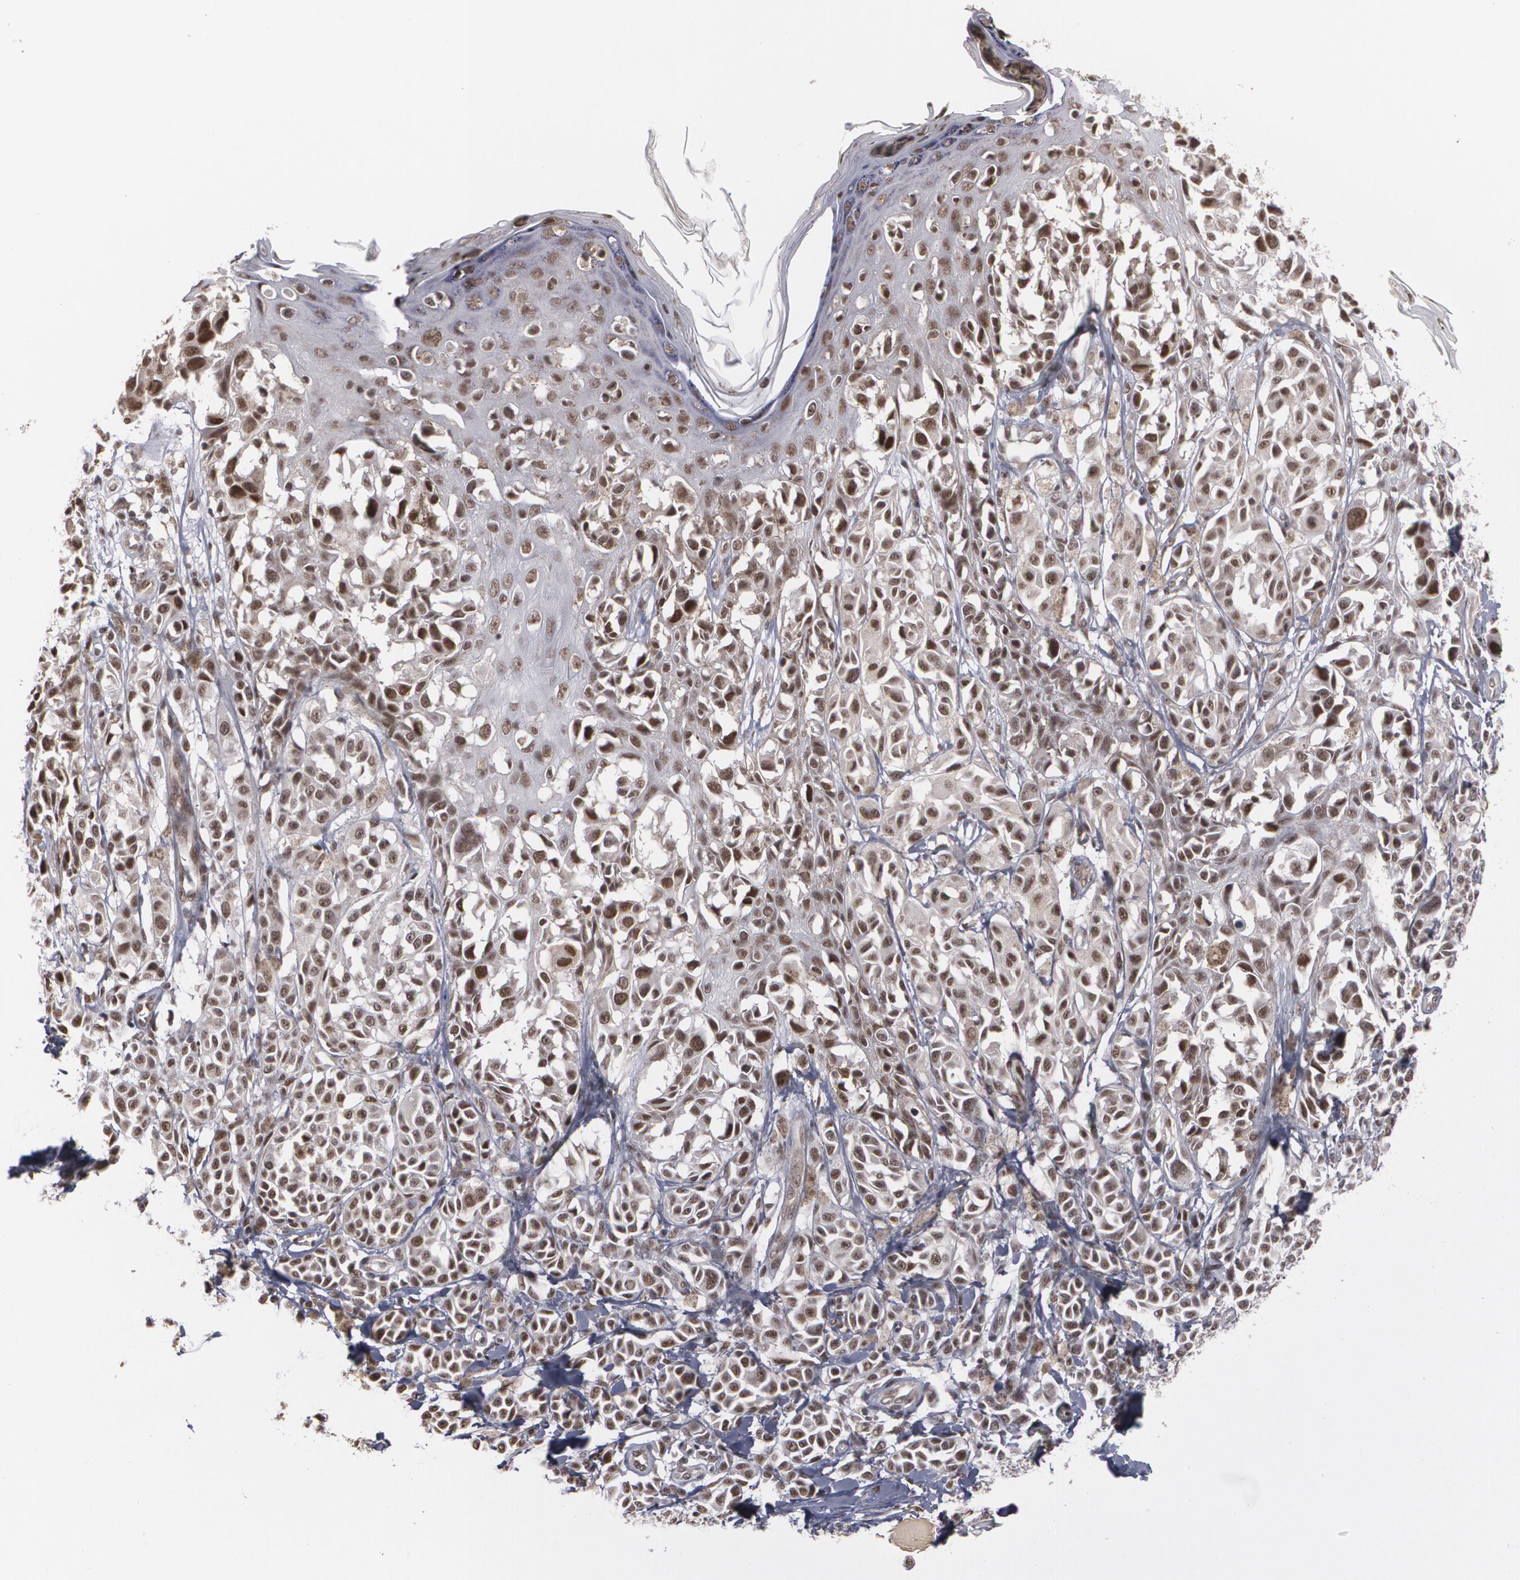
{"staining": {"intensity": "moderate", "quantity": ">75%", "location": "cytoplasmic/membranous,nuclear"}, "tissue": "melanoma", "cell_type": "Tumor cells", "image_type": "cancer", "snomed": [{"axis": "morphology", "description": "Malignant melanoma, NOS"}, {"axis": "topography", "description": "Skin"}], "caption": "An immunohistochemistry (IHC) image of tumor tissue is shown. Protein staining in brown labels moderate cytoplasmic/membranous and nuclear positivity in malignant melanoma within tumor cells.", "gene": "ZNF75A", "patient": {"sex": "female", "age": 38}}